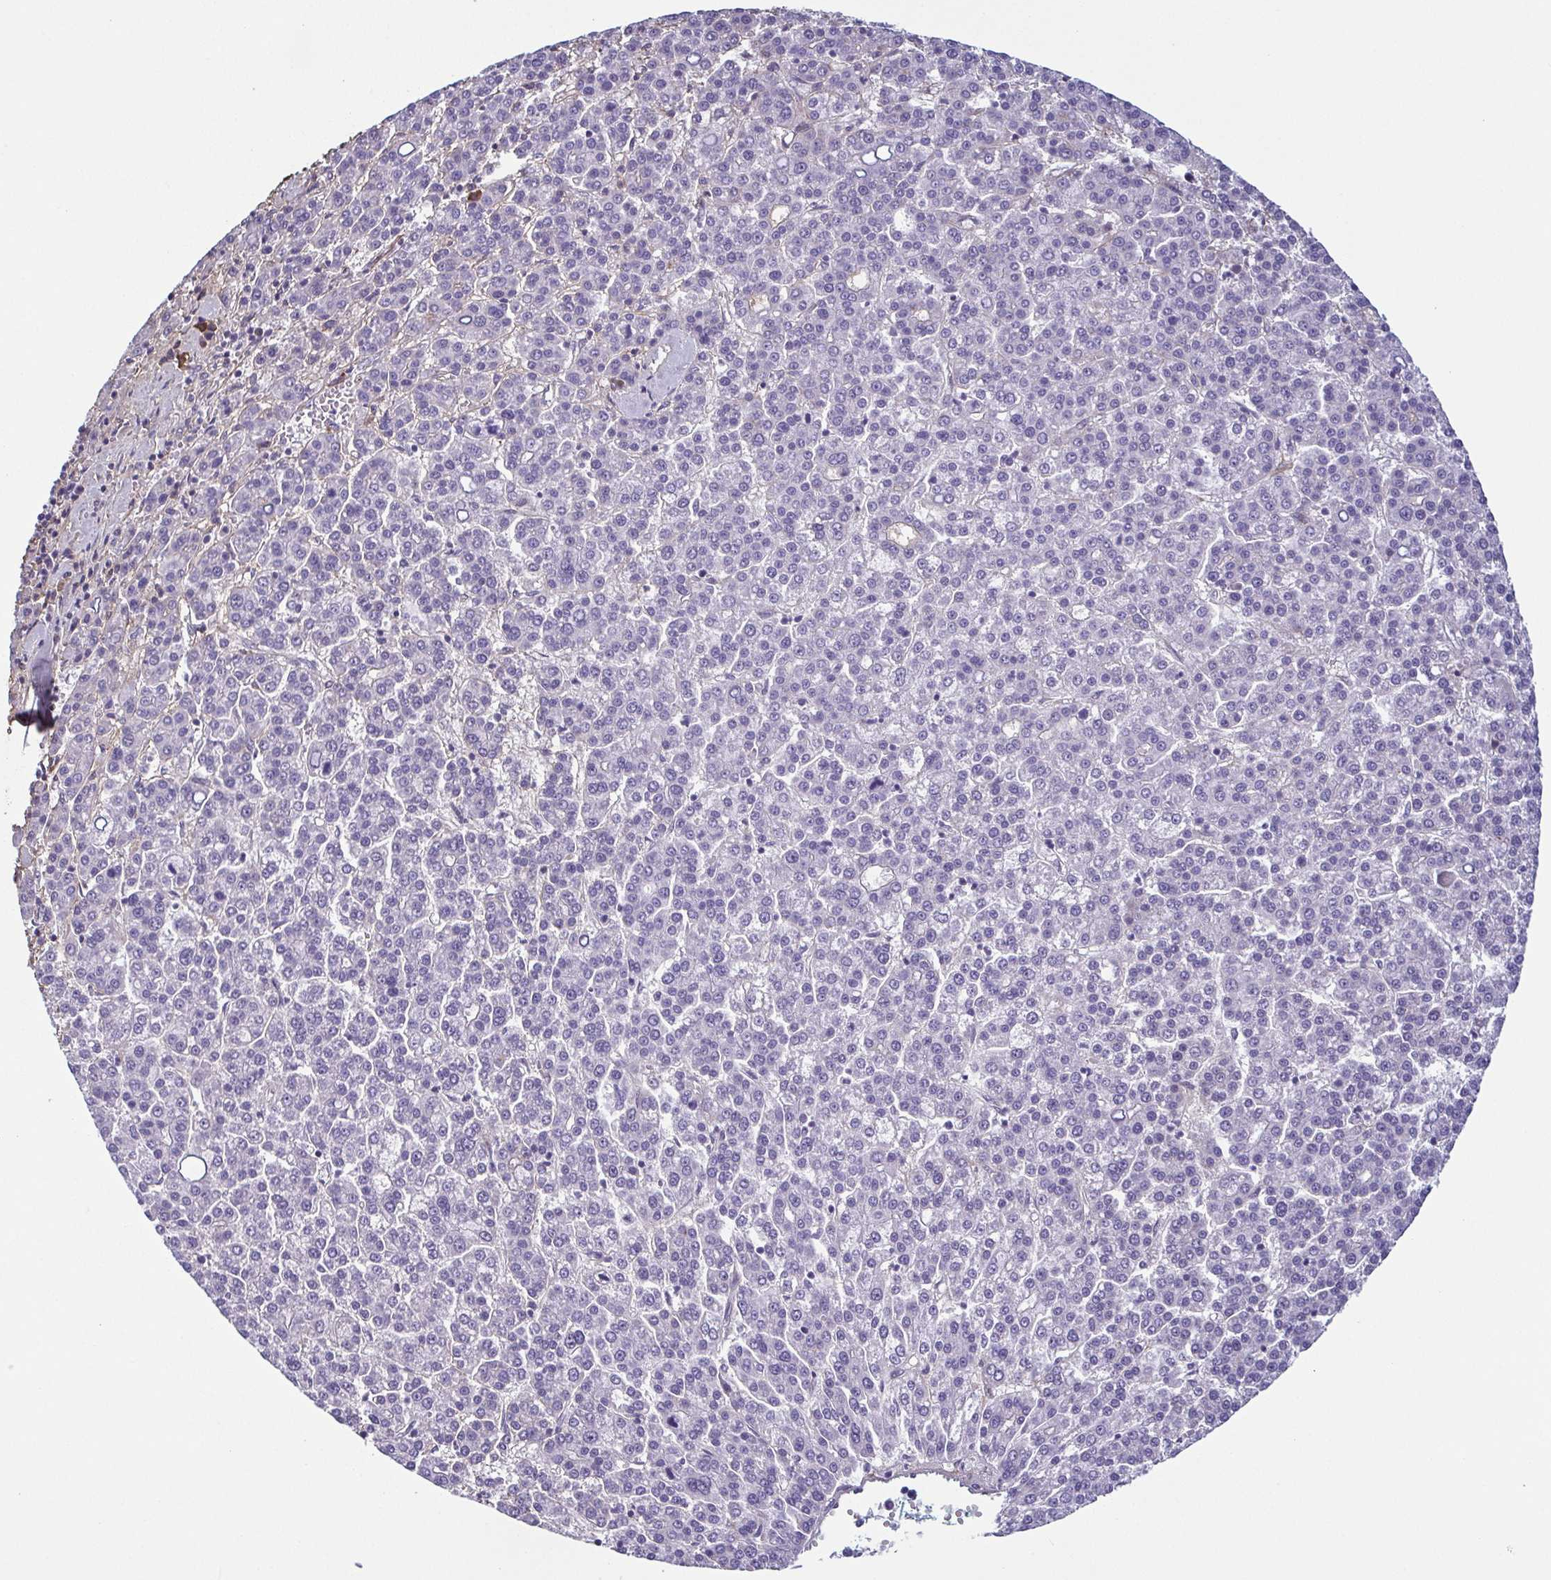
{"staining": {"intensity": "negative", "quantity": "none", "location": "none"}, "tissue": "liver cancer", "cell_type": "Tumor cells", "image_type": "cancer", "snomed": [{"axis": "morphology", "description": "Carcinoma, Hepatocellular, NOS"}, {"axis": "topography", "description": "Liver"}], "caption": "This is a histopathology image of immunohistochemistry (IHC) staining of liver cancer, which shows no expression in tumor cells.", "gene": "ECM1", "patient": {"sex": "female", "age": 58}}